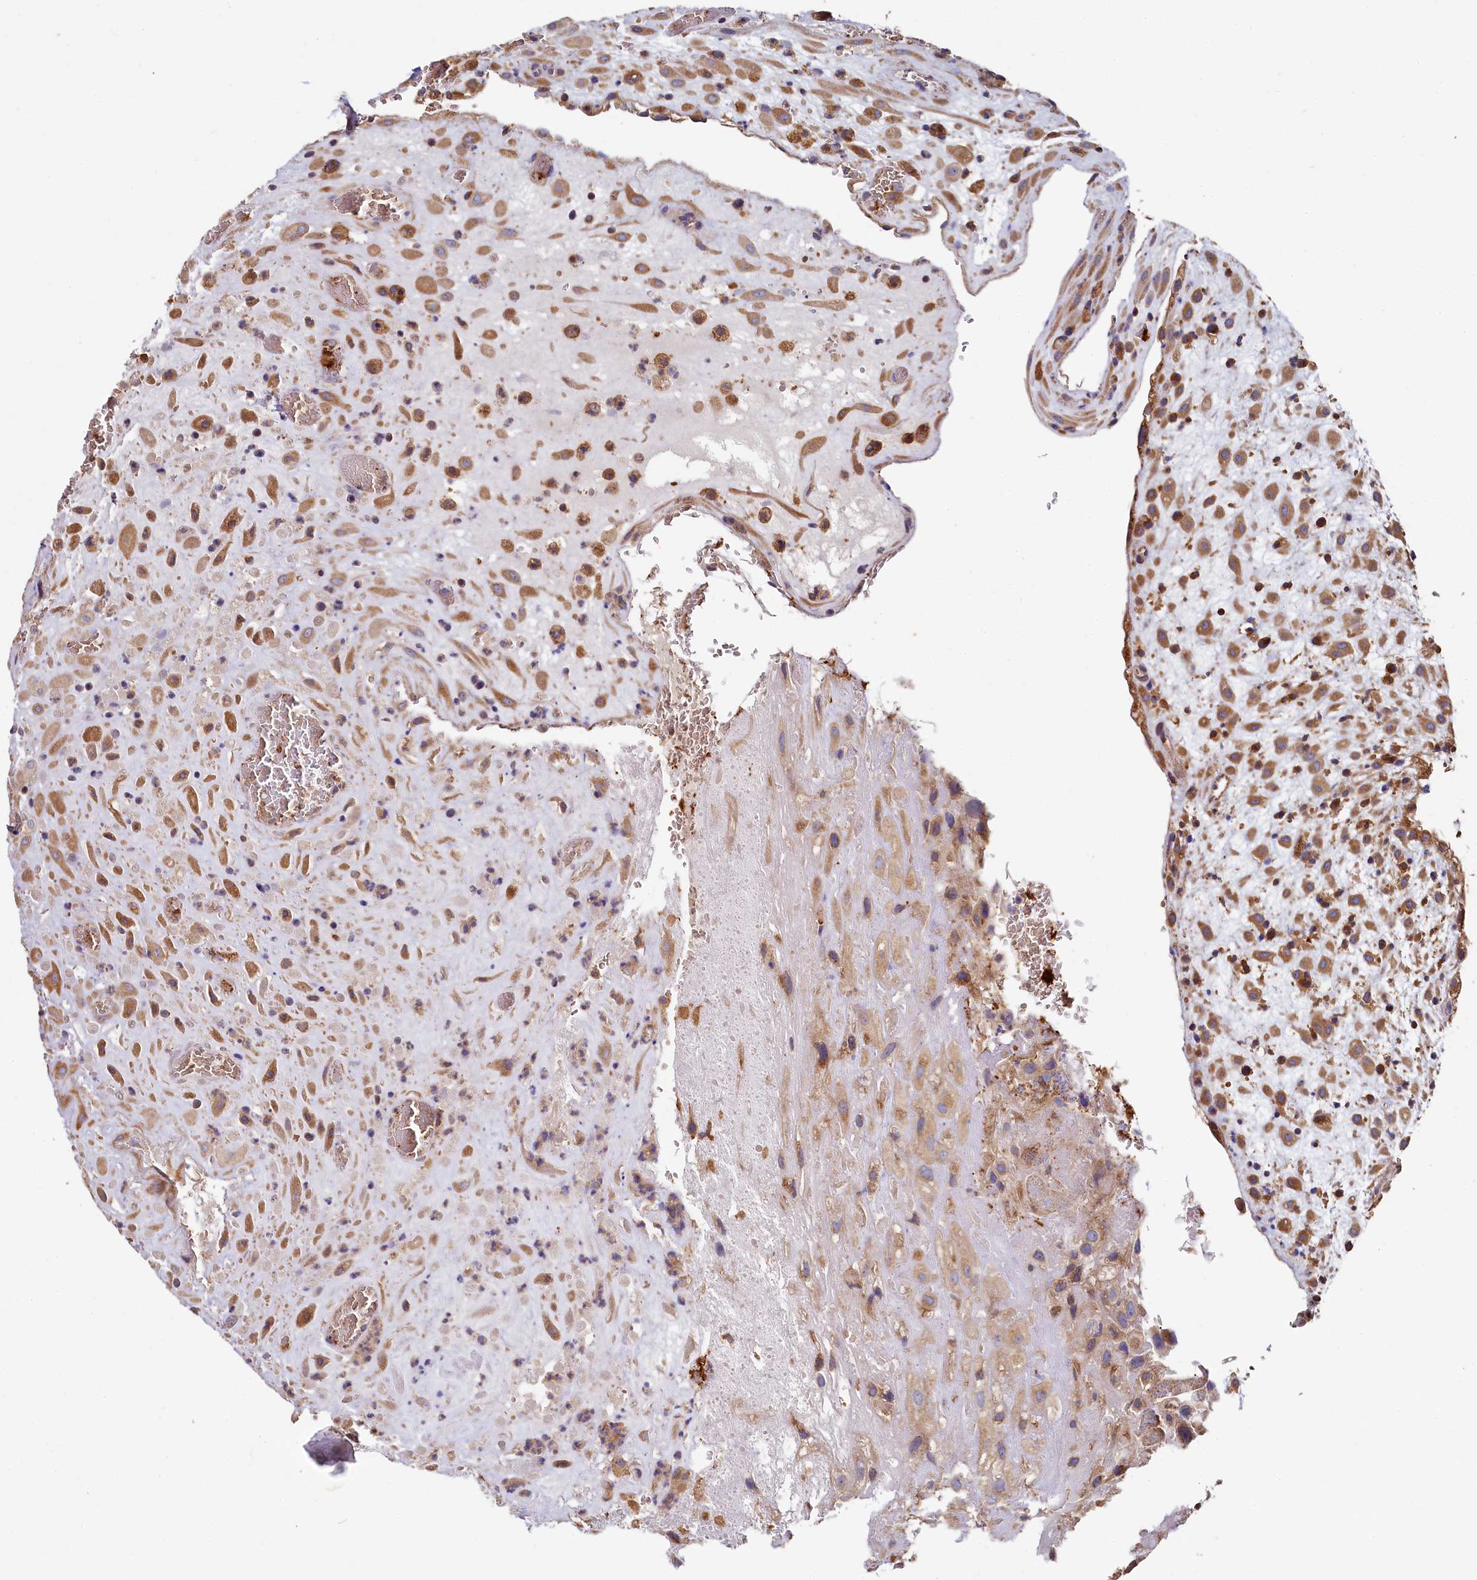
{"staining": {"intensity": "moderate", "quantity": ">75%", "location": "cytoplasmic/membranous"}, "tissue": "placenta", "cell_type": "Decidual cells", "image_type": "normal", "snomed": [{"axis": "morphology", "description": "Normal tissue, NOS"}, {"axis": "topography", "description": "Placenta"}], "caption": "Benign placenta was stained to show a protein in brown. There is medium levels of moderate cytoplasmic/membranous positivity in about >75% of decidual cells. The staining was performed using DAB to visualize the protein expression in brown, while the nuclei were stained in blue with hematoxylin (Magnification: 20x).", "gene": "PPIP5K1", "patient": {"sex": "female", "age": 35}}